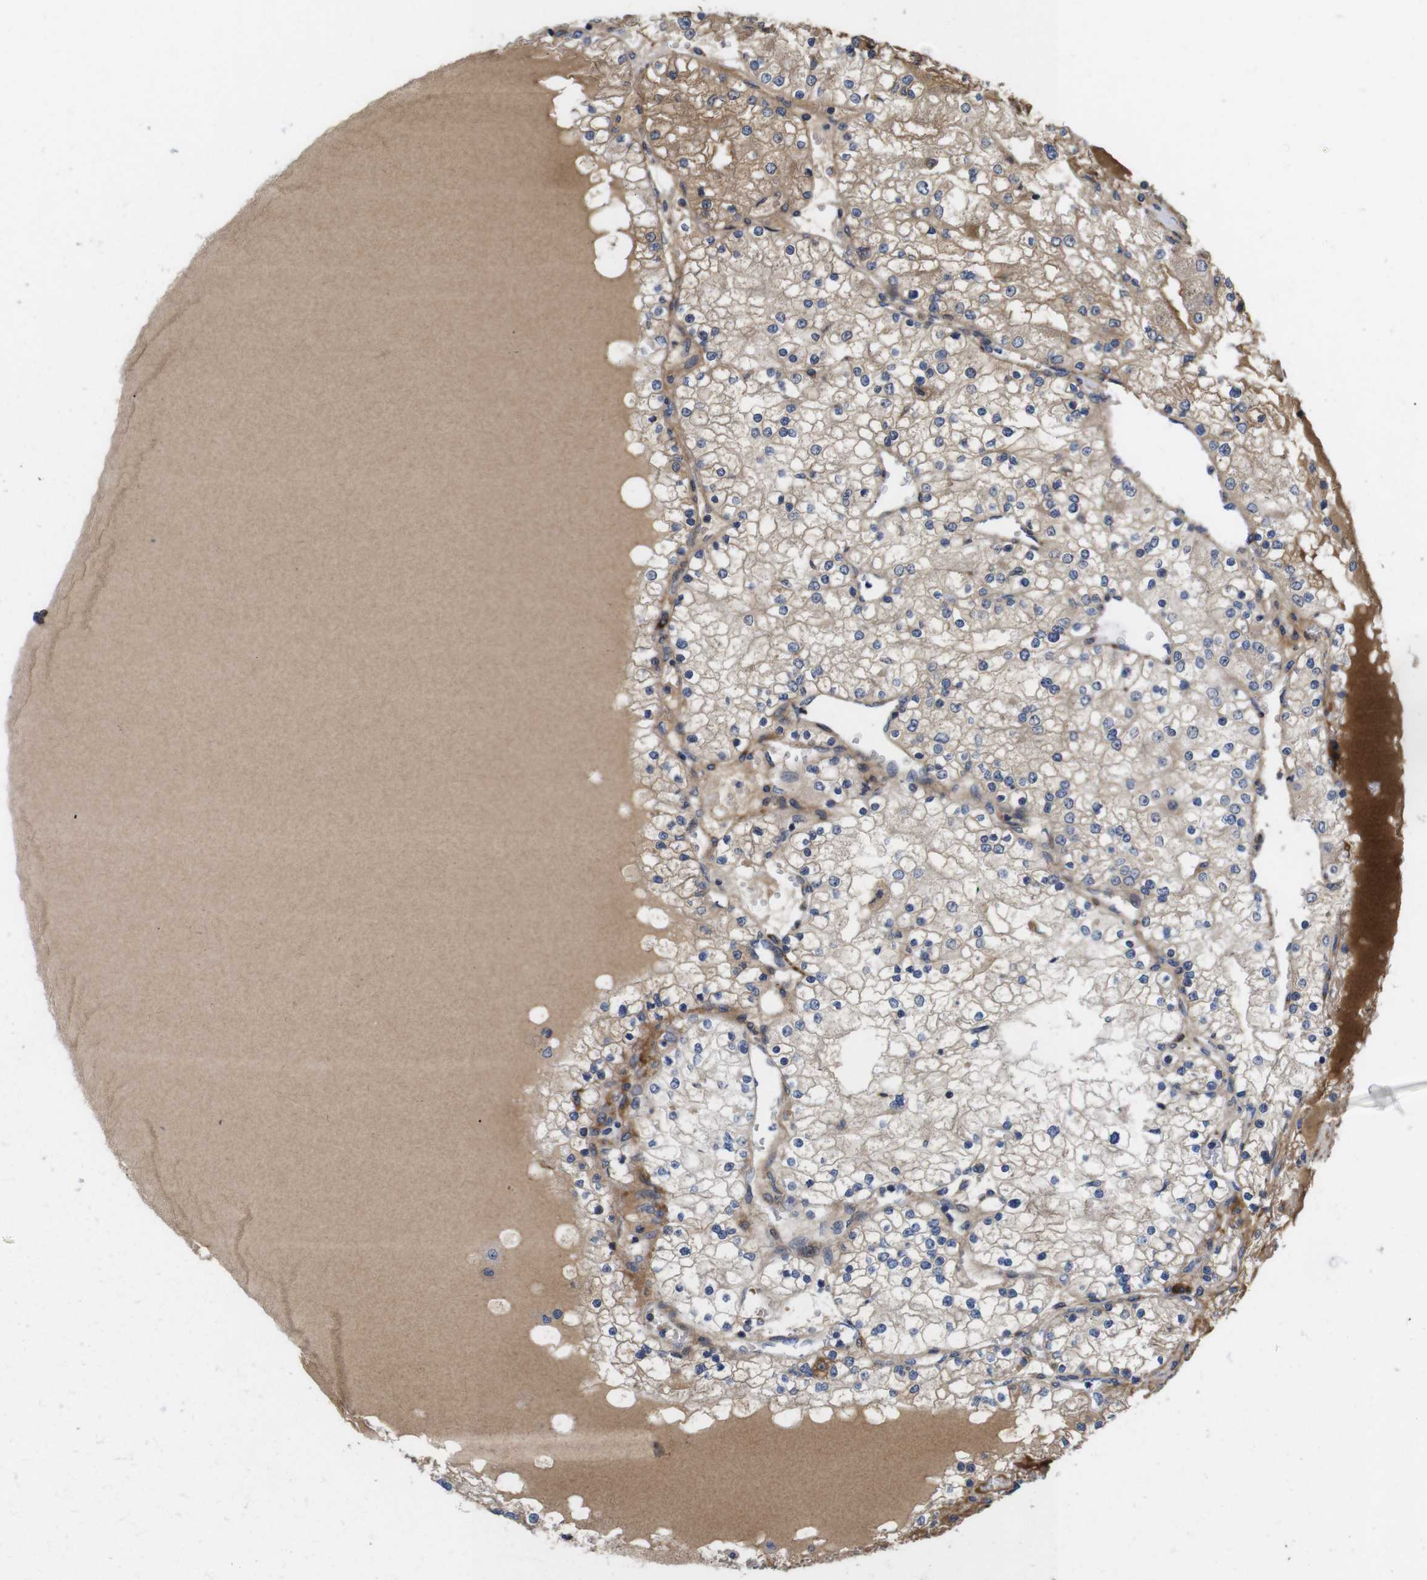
{"staining": {"intensity": "moderate", "quantity": "25%-75%", "location": "cytoplasmic/membranous"}, "tissue": "renal cancer", "cell_type": "Tumor cells", "image_type": "cancer", "snomed": [{"axis": "morphology", "description": "Adenocarcinoma, NOS"}, {"axis": "topography", "description": "Kidney"}], "caption": "DAB immunohistochemical staining of human renal cancer (adenocarcinoma) demonstrates moderate cytoplasmic/membranous protein expression in approximately 25%-75% of tumor cells.", "gene": "SPRY3", "patient": {"sex": "male", "age": 68}}